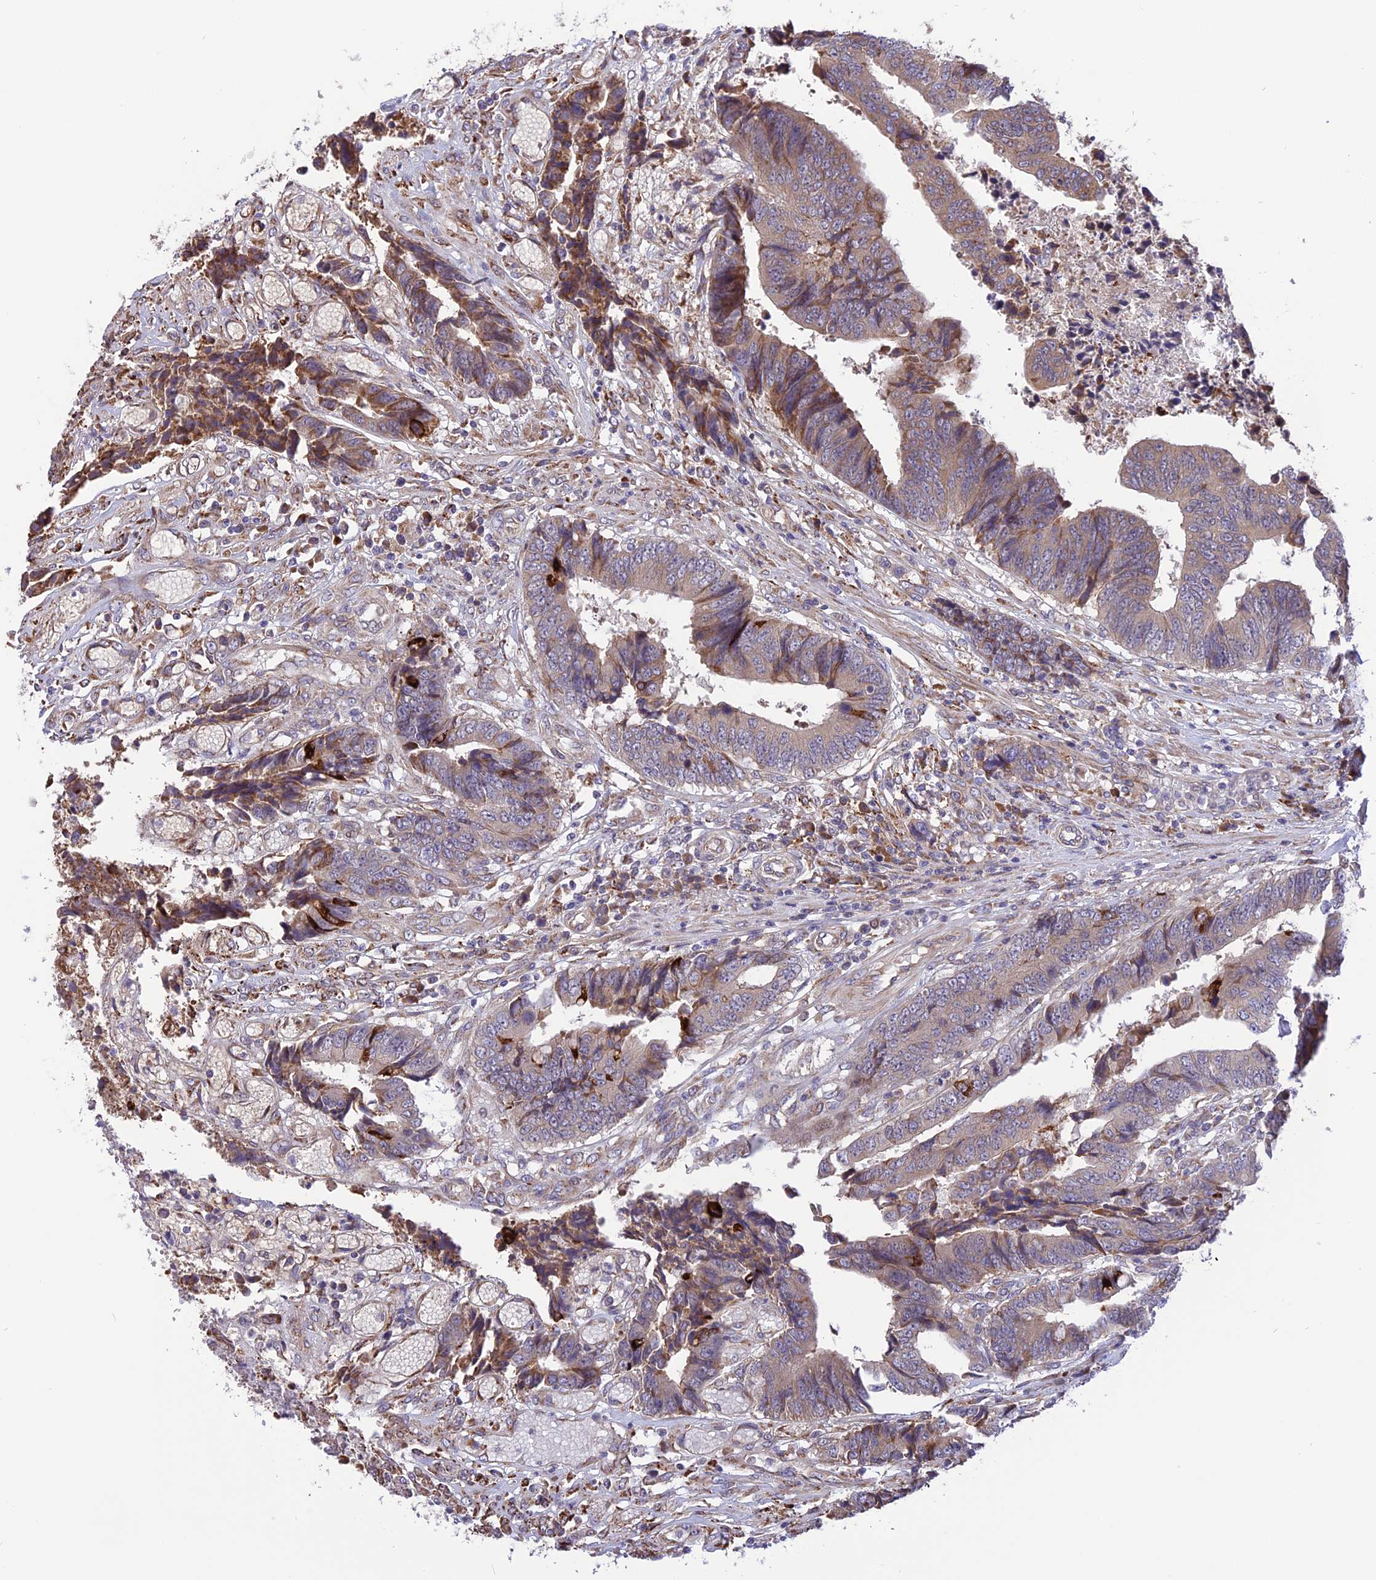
{"staining": {"intensity": "moderate", "quantity": "<25%", "location": "cytoplasmic/membranous"}, "tissue": "colorectal cancer", "cell_type": "Tumor cells", "image_type": "cancer", "snomed": [{"axis": "morphology", "description": "Adenocarcinoma, NOS"}, {"axis": "topography", "description": "Rectum"}], "caption": "An immunohistochemistry micrograph of neoplastic tissue is shown. Protein staining in brown highlights moderate cytoplasmic/membranous positivity in colorectal adenocarcinoma within tumor cells. Nuclei are stained in blue.", "gene": "ARMCX6", "patient": {"sex": "male", "age": 84}}